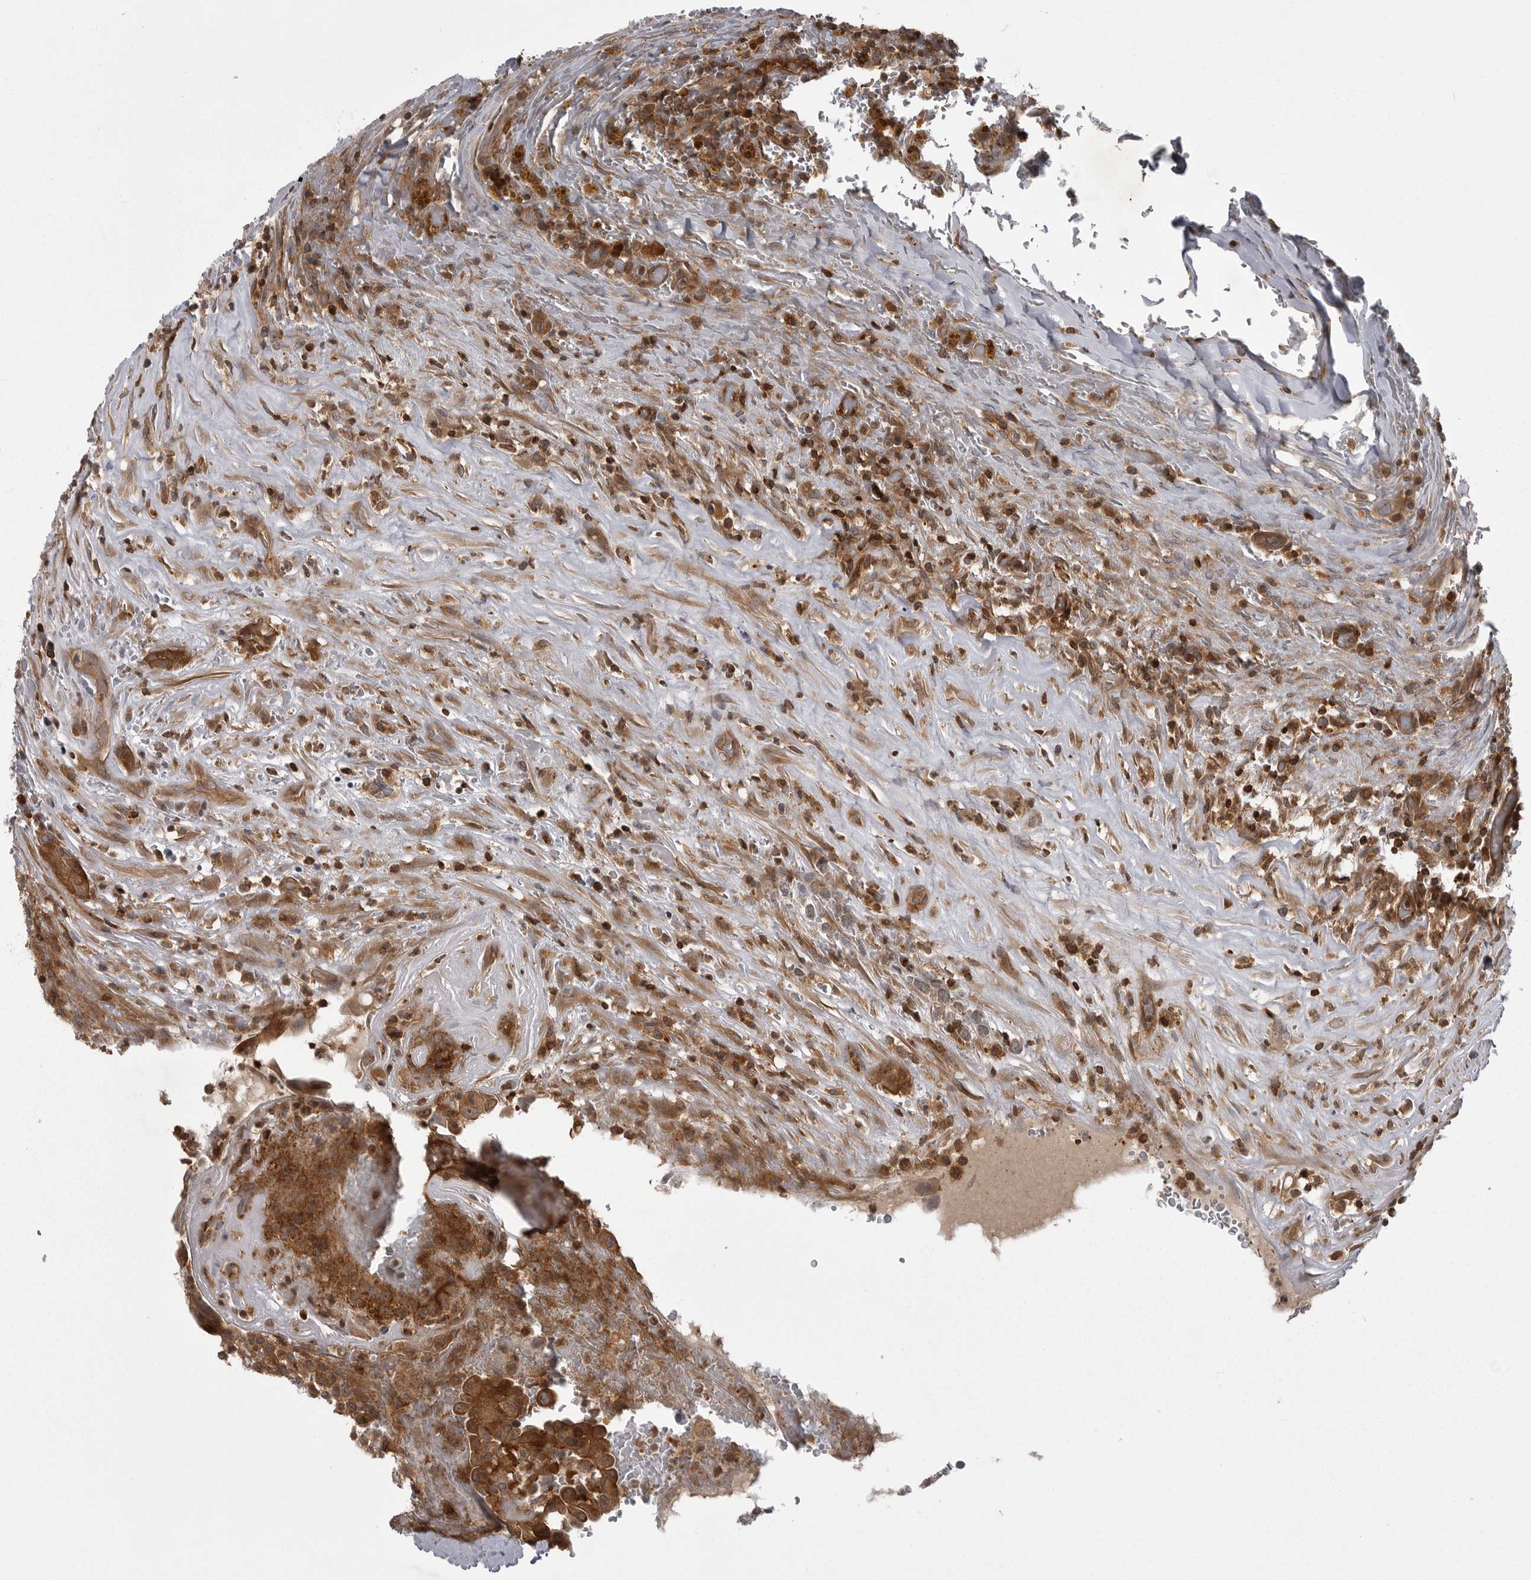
{"staining": {"intensity": "strong", "quantity": ">75%", "location": "cytoplasmic/membranous"}, "tissue": "thyroid cancer", "cell_type": "Tumor cells", "image_type": "cancer", "snomed": [{"axis": "morphology", "description": "Papillary adenocarcinoma, NOS"}, {"axis": "topography", "description": "Thyroid gland"}], "caption": "Immunohistochemistry (IHC) image of thyroid cancer stained for a protein (brown), which shows high levels of strong cytoplasmic/membranous positivity in approximately >75% of tumor cells.", "gene": "STK24", "patient": {"sex": "male", "age": 77}}